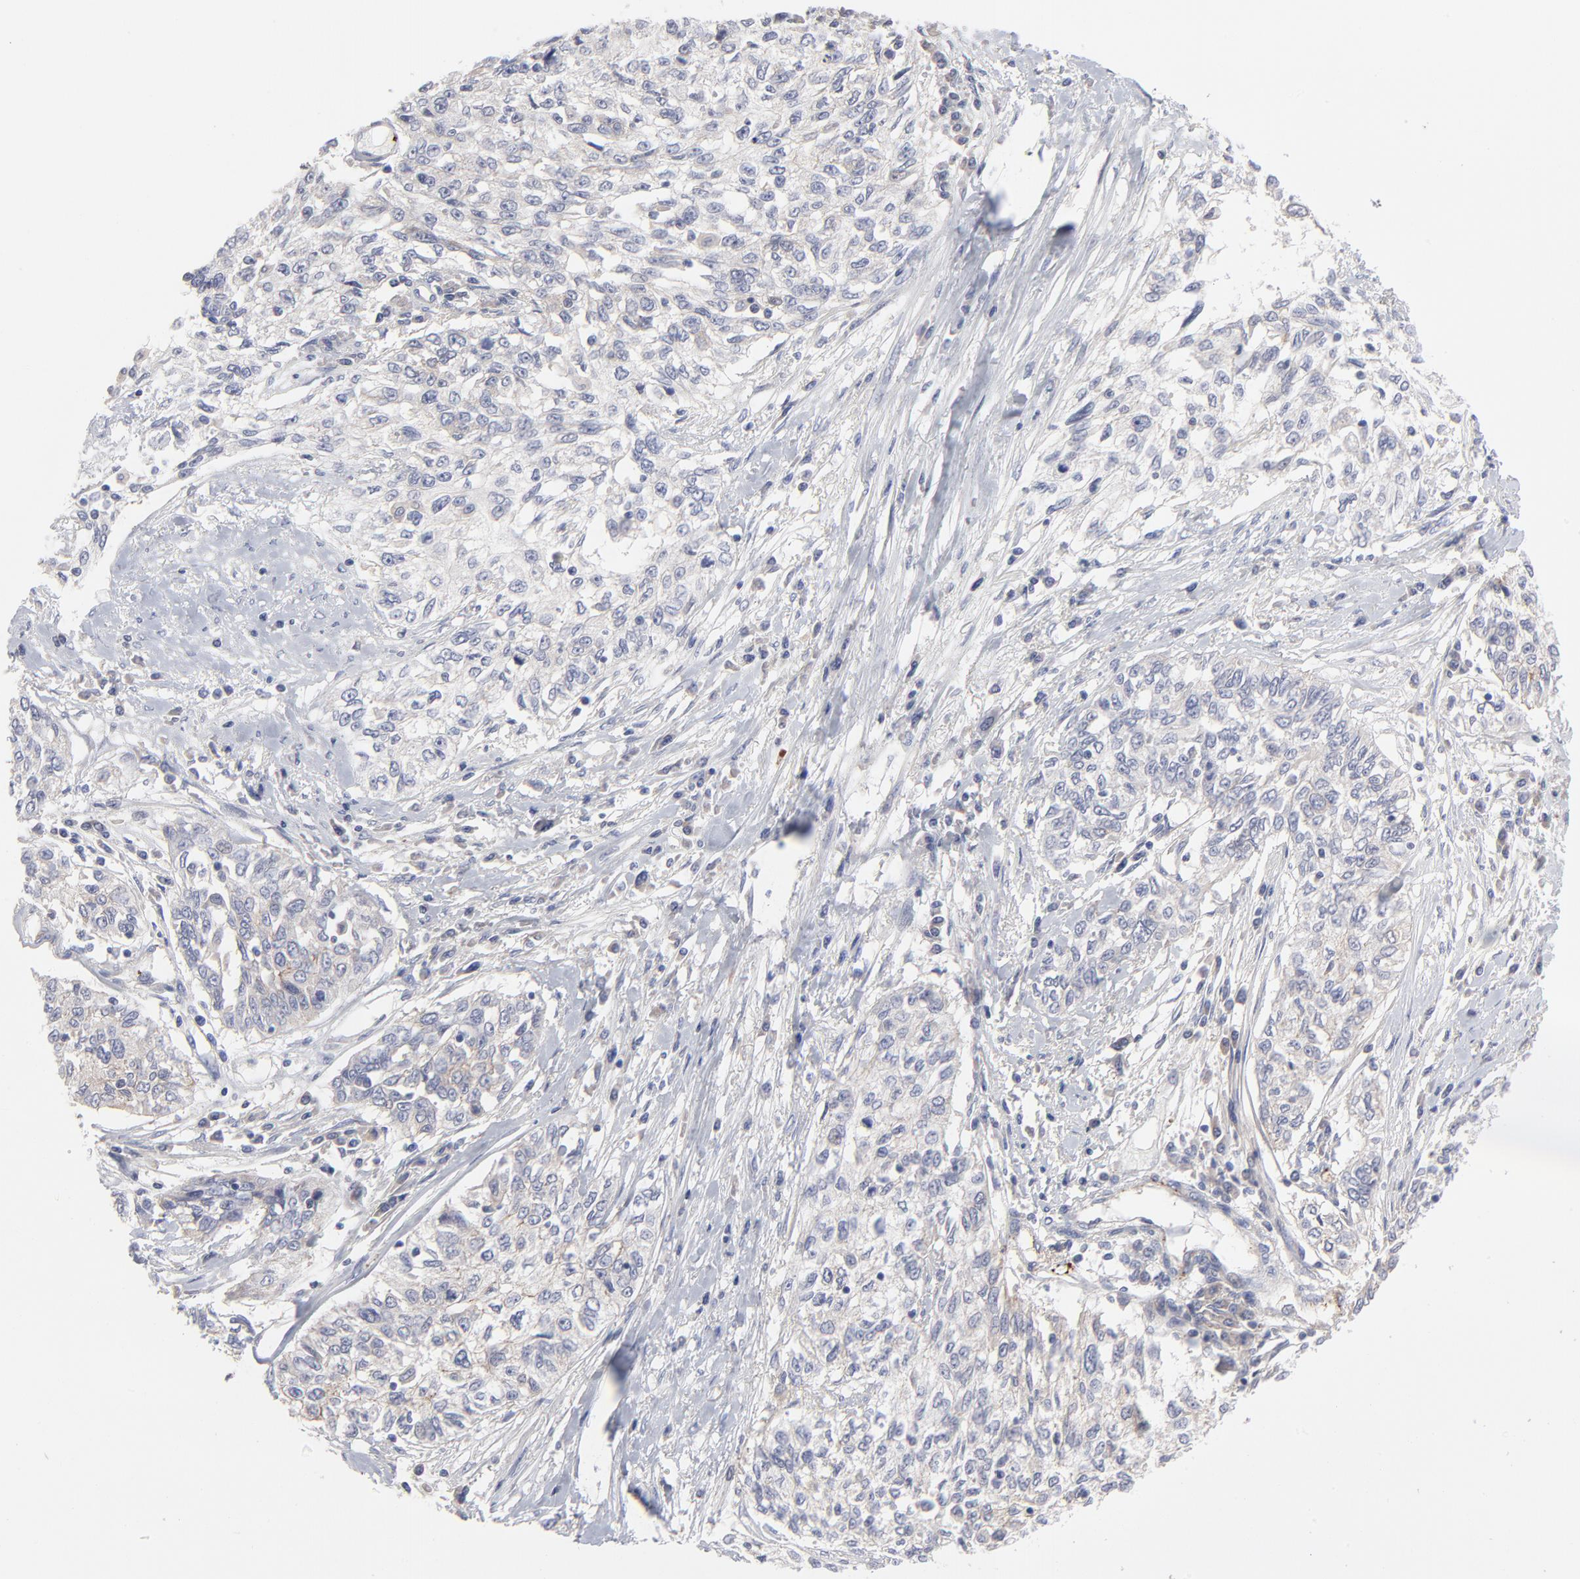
{"staining": {"intensity": "moderate", "quantity": "<25%", "location": "cytoplasmic/membranous"}, "tissue": "cervical cancer", "cell_type": "Tumor cells", "image_type": "cancer", "snomed": [{"axis": "morphology", "description": "Squamous cell carcinoma, NOS"}, {"axis": "topography", "description": "Cervix"}], "caption": "Protein staining of cervical squamous cell carcinoma tissue shows moderate cytoplasmic/membranous positivity in about <25% of tumor cells. The protein of interest is stained brown, and the nuclei are stained in blue (DAB (3,3'-diaminobenzidine) IHC with brightfield microscopy, high magnification).", "gene": "CCR3", "patient": {"sex": "female", "age": 57}}